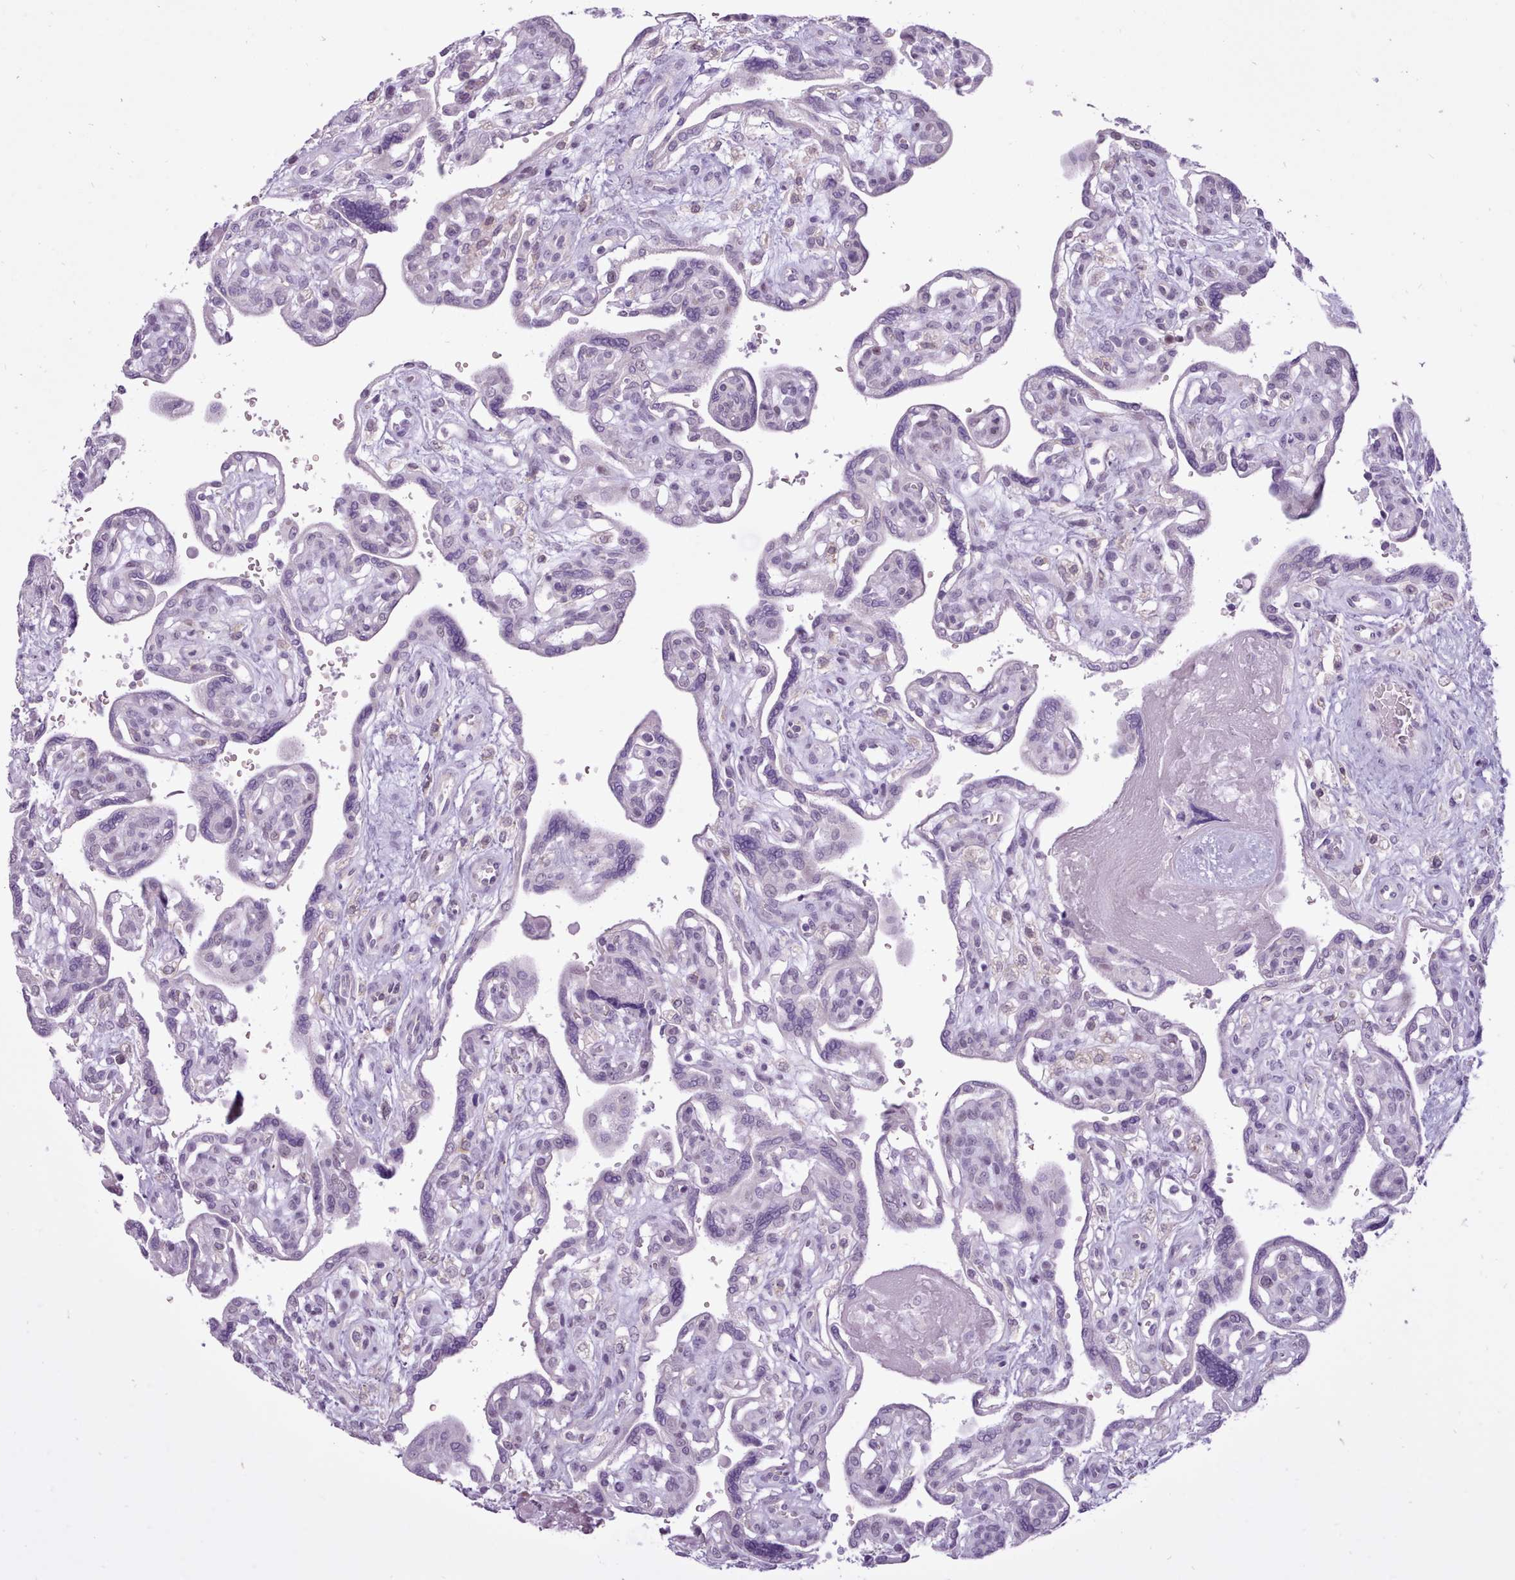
{"staining": {"intensity": "moderate", "quantity": "25%-75%", "location": "nuclear"}, "tissue": "placenta", "cell_type": "Decidual cells", "image_type": "normal", "snomed": [{"axis": "morphology", "description": "Normal tissue, NOS"}, {"axis": "topography", "description": "Placenta"}], "caption": "Immunohistochemistry (DAB (3,3'-diaminobenzidine)) staining of benign human placenta reveals moderate nuclear protein staining in approximately 25%-75% of decidual cells.", "gene": "BDKRB2", "patient": {"sex": "female", "age": 39}}